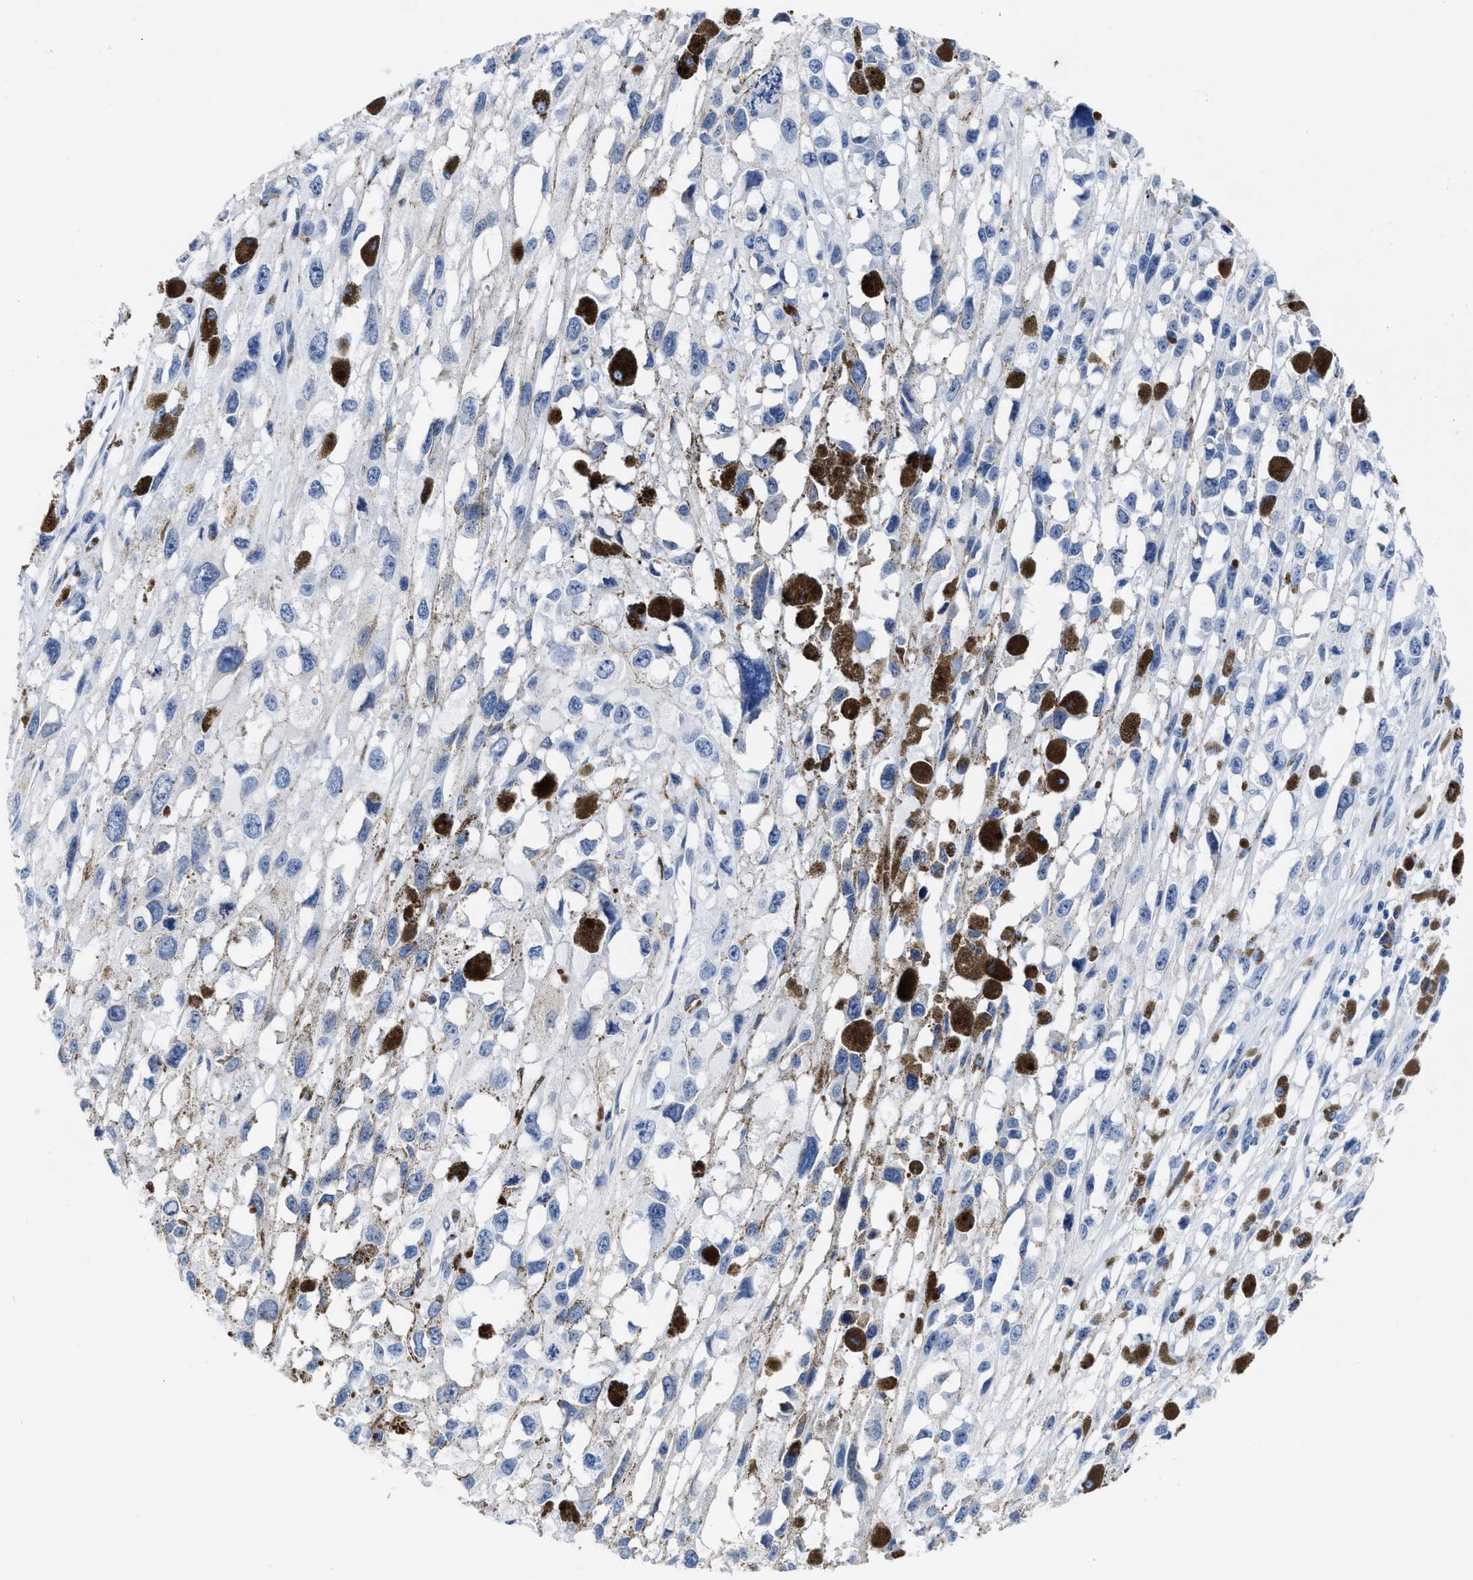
{"staining": {"intensity": "negative", "quantity": "none", "location": "none"}, "tissue": "melanoma", "cell_type": "Tumor cells", "image_type": "cancer", "snomed": [{"axis": "morphology", "description": "Malignant melanoma, Metastatic site"}, {"axis": "topography", "description": "Lymph node"}], "caption": "Immunohistochemical staining of melanoma demonstrates no significant positivity in tumor cells. (IHC, brightfield microscopy, high magnification).", "gene": "KCNMB3", "patient": {"sex": "male", "age": 59}}